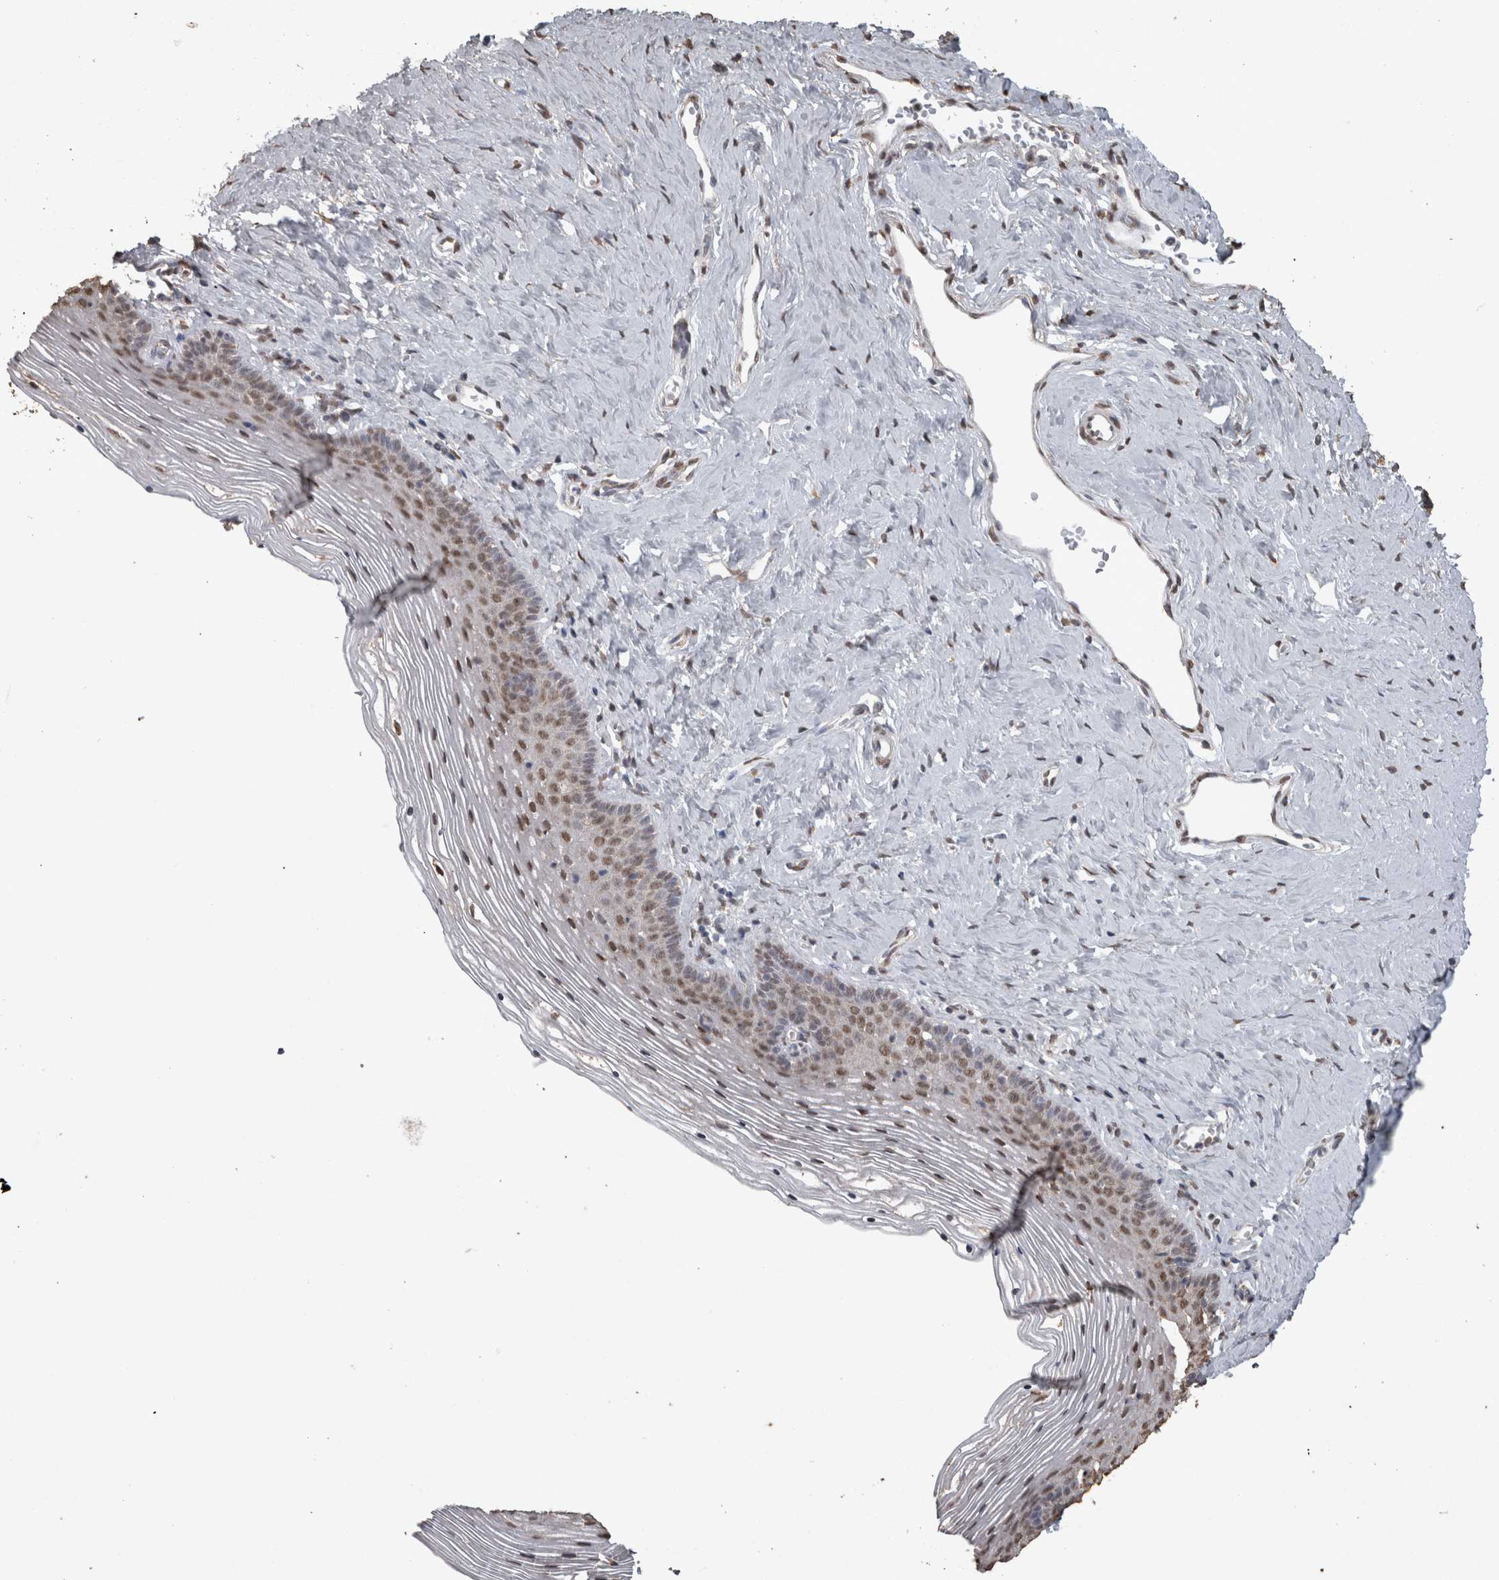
{"staining": {"intensity": "weak", "quantity": ">75%", "location": "nuclear"}, "tissue": "vagina", "cell_type": "Squamous epithelial cells", "image_type": "normal", "snomed": [{"axis": "morphology", "description": "Normal tissue, NOS"}, {"axis": "topography", "description": "Vagina"}], "caption": "An image showing weak nuclear staining in about >75% of squamous epithelial cells in benign vagina, as visualized by brown immunohistochemical staining.", "gene": "SMAD7", "patient": {"sex": "female", "age": 32}}